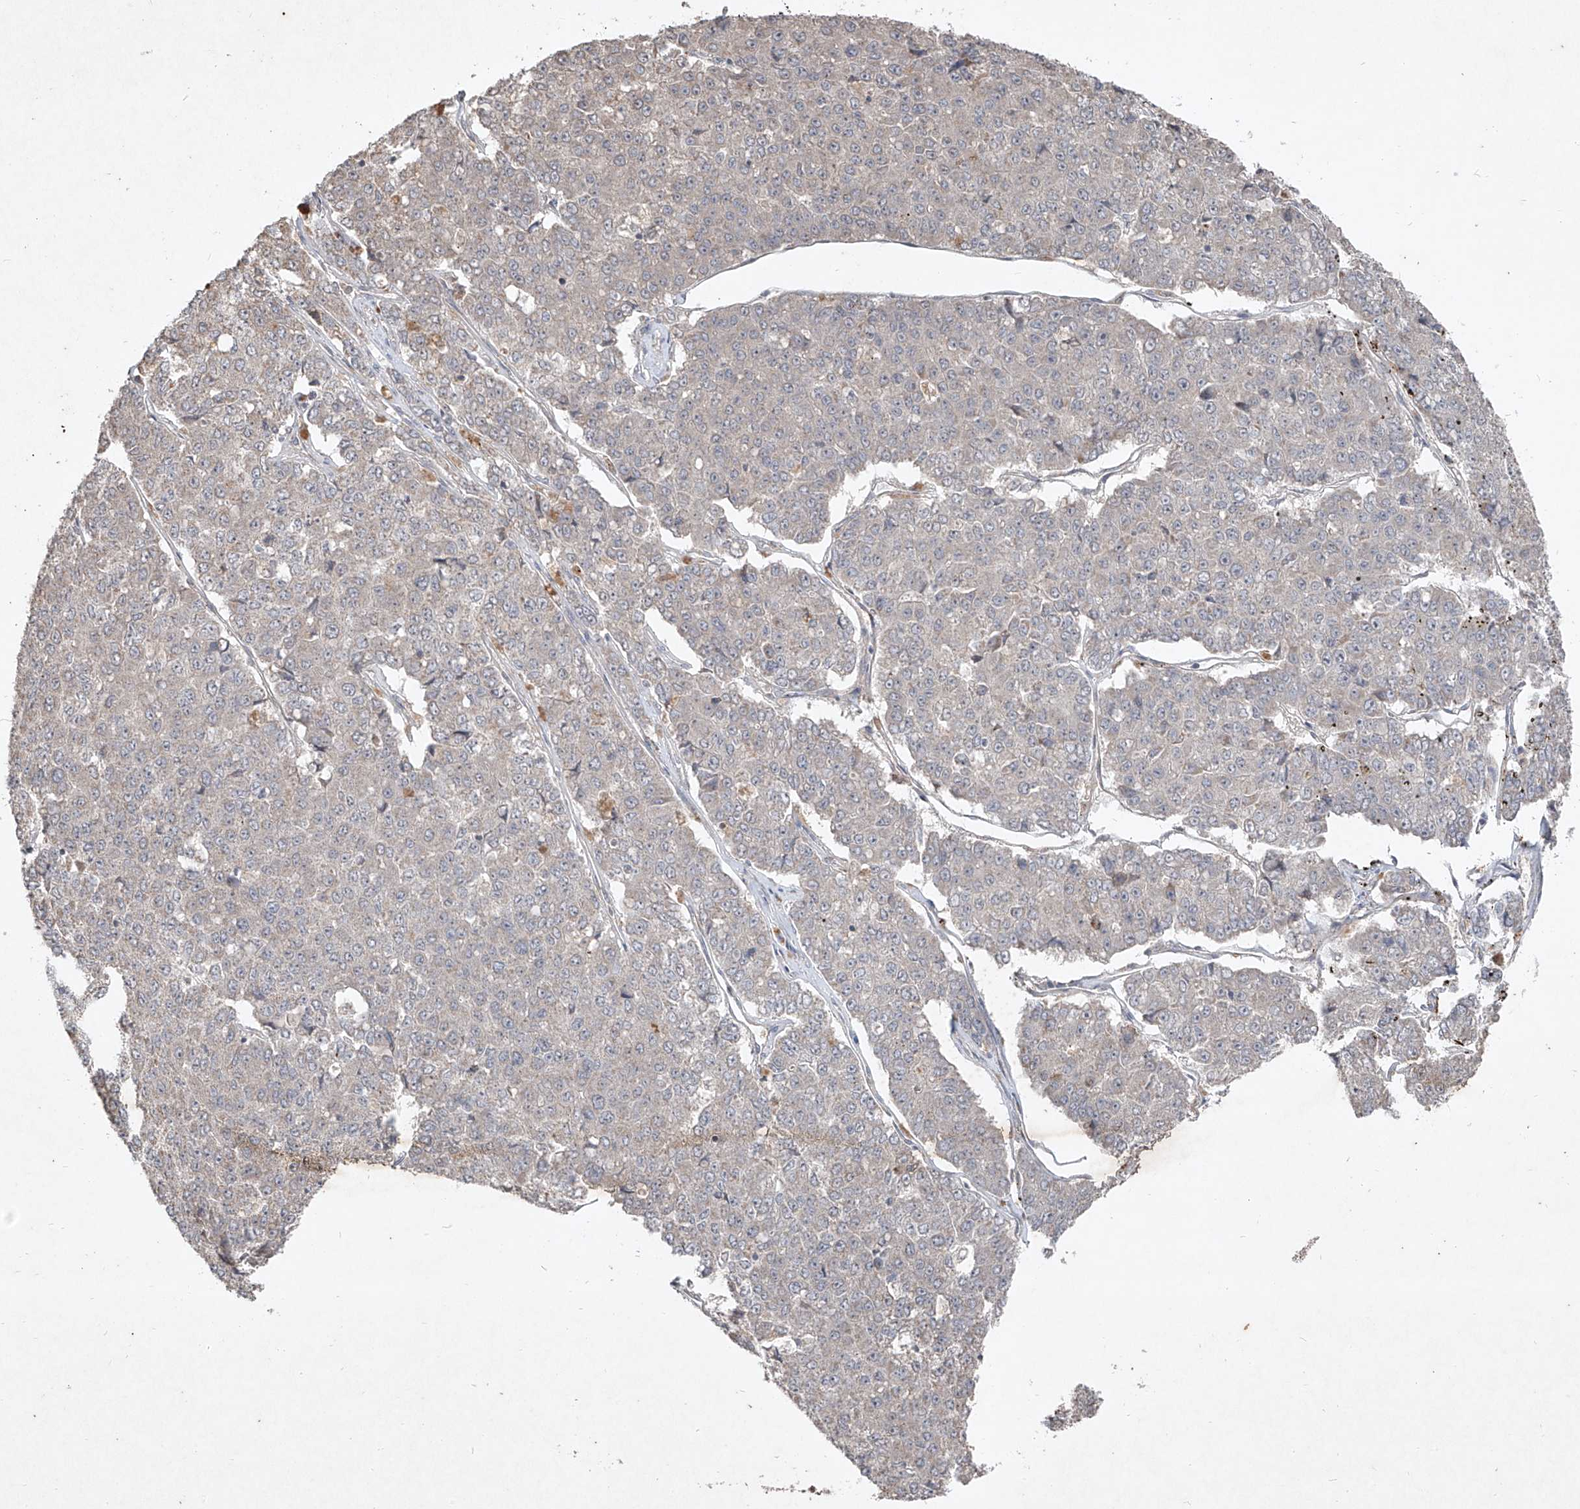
{"staining": {"intensity": "weak", "quantity": "<25%", "location": "cytoplasmic/membranous"}, "tissue": "pancreatic cancer", "cell_type": "Tumor cells", "image_type": "cancer", "snomed": [{"axis": "morphology", "description": "Adenocarcinoma, NOS"}, {"axis": "topography", "description": "Pancreas"}], "caption": "Pancreatic adenocarcinoma was stained to show a protein in brown. There is no significant staining in tumor cells.", "gene": "ABCD3", "patient": {"sex": "male", "age": 50}}